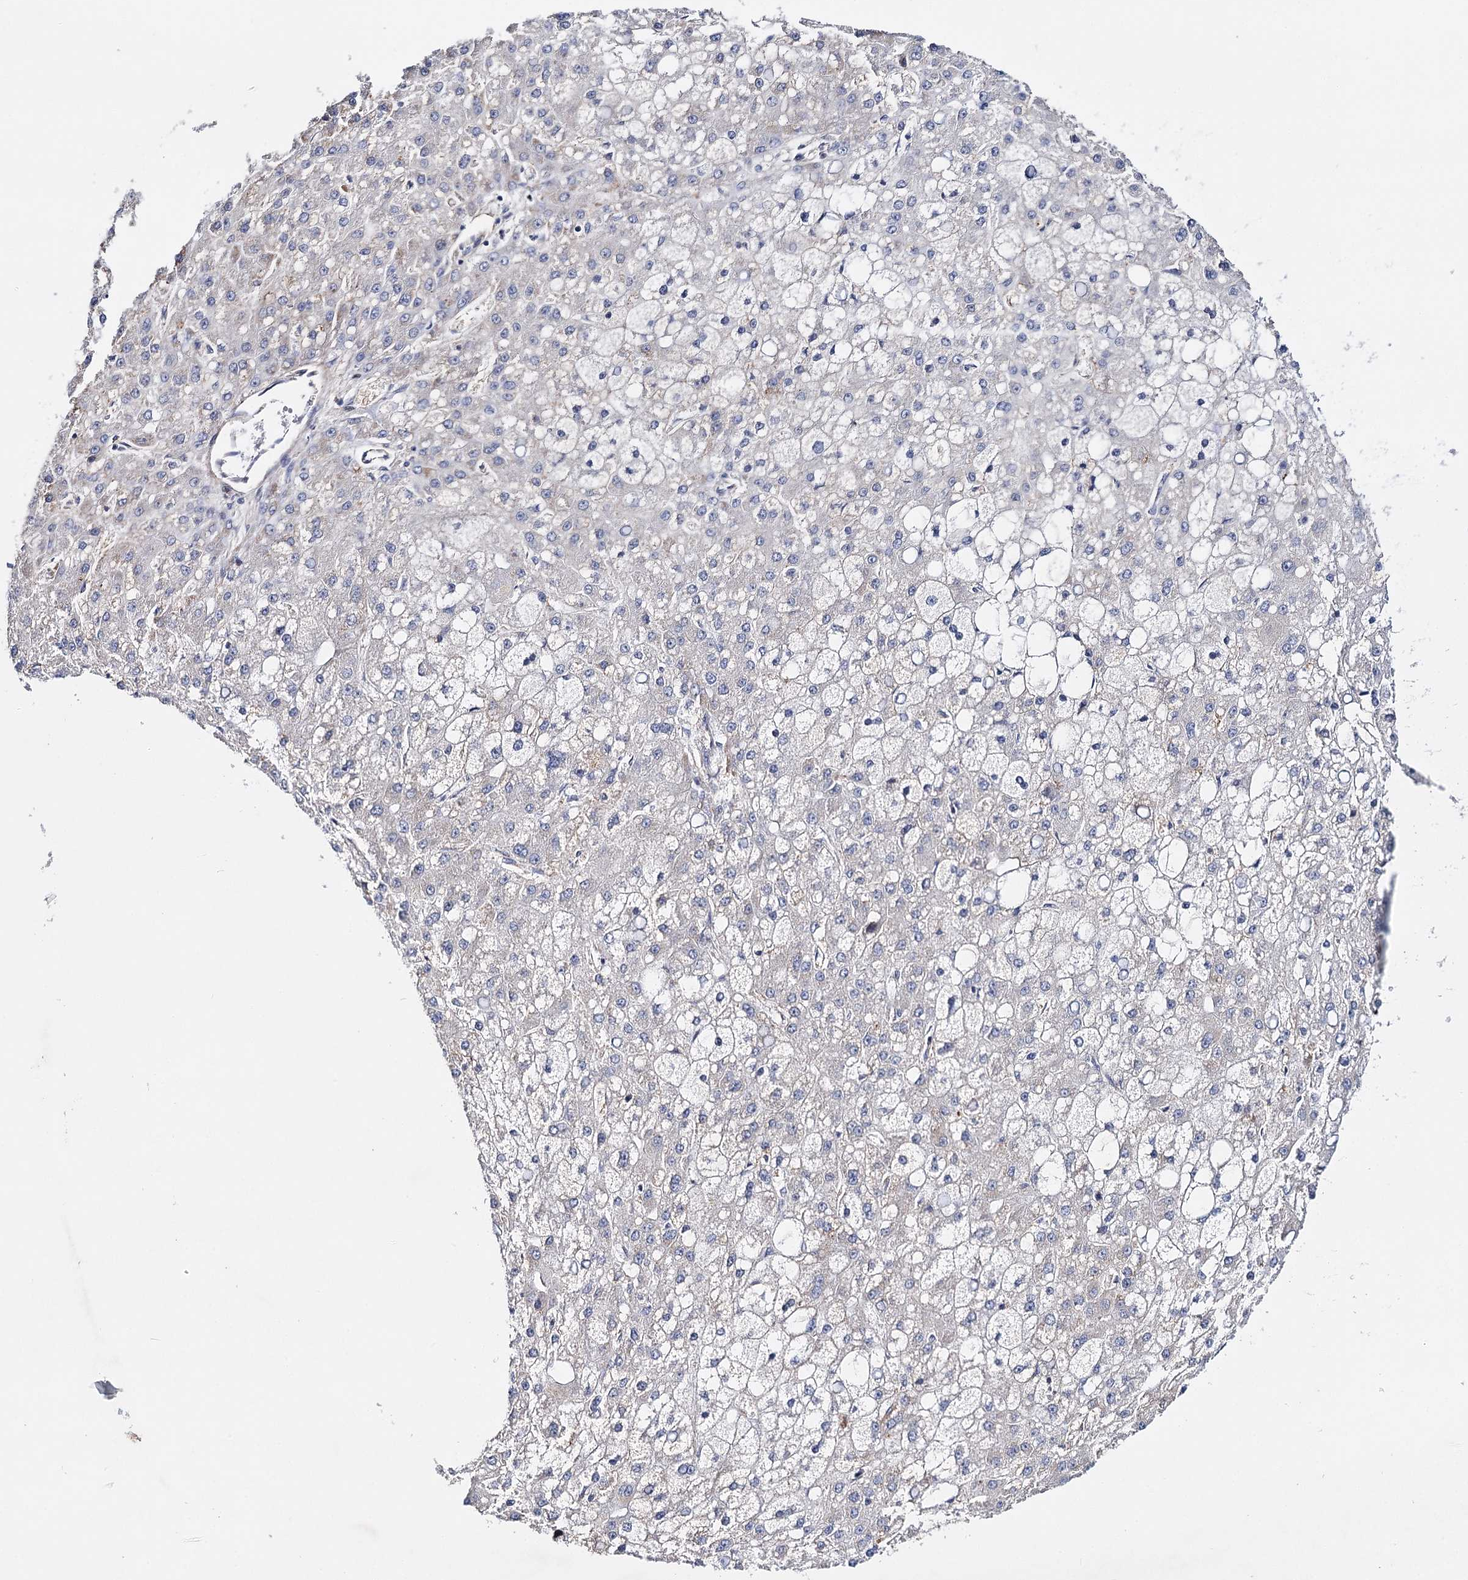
{"staining": {"intensity": "negative", "quantity": "none", "location": "none"}, "tissue": "liver cancer", "cell_type": "Tumor cells", "image_type": "cancer", "snomed": [{"axis": "morphology", "description": "Carcinoma, Hepatocellular, NOS"}, {"axis": "topography", "description": "Liver"}], "caption": "An image of liver hepatocellular carcinoma stained for a protein reveals no brown staining in tumor cells. (DAB (3,3'-diaminobenzidine) immunohistochemistry (IHC), high magnification).", "gene": "CFAP46", "patient": {"sex": "male", "age": 67}}